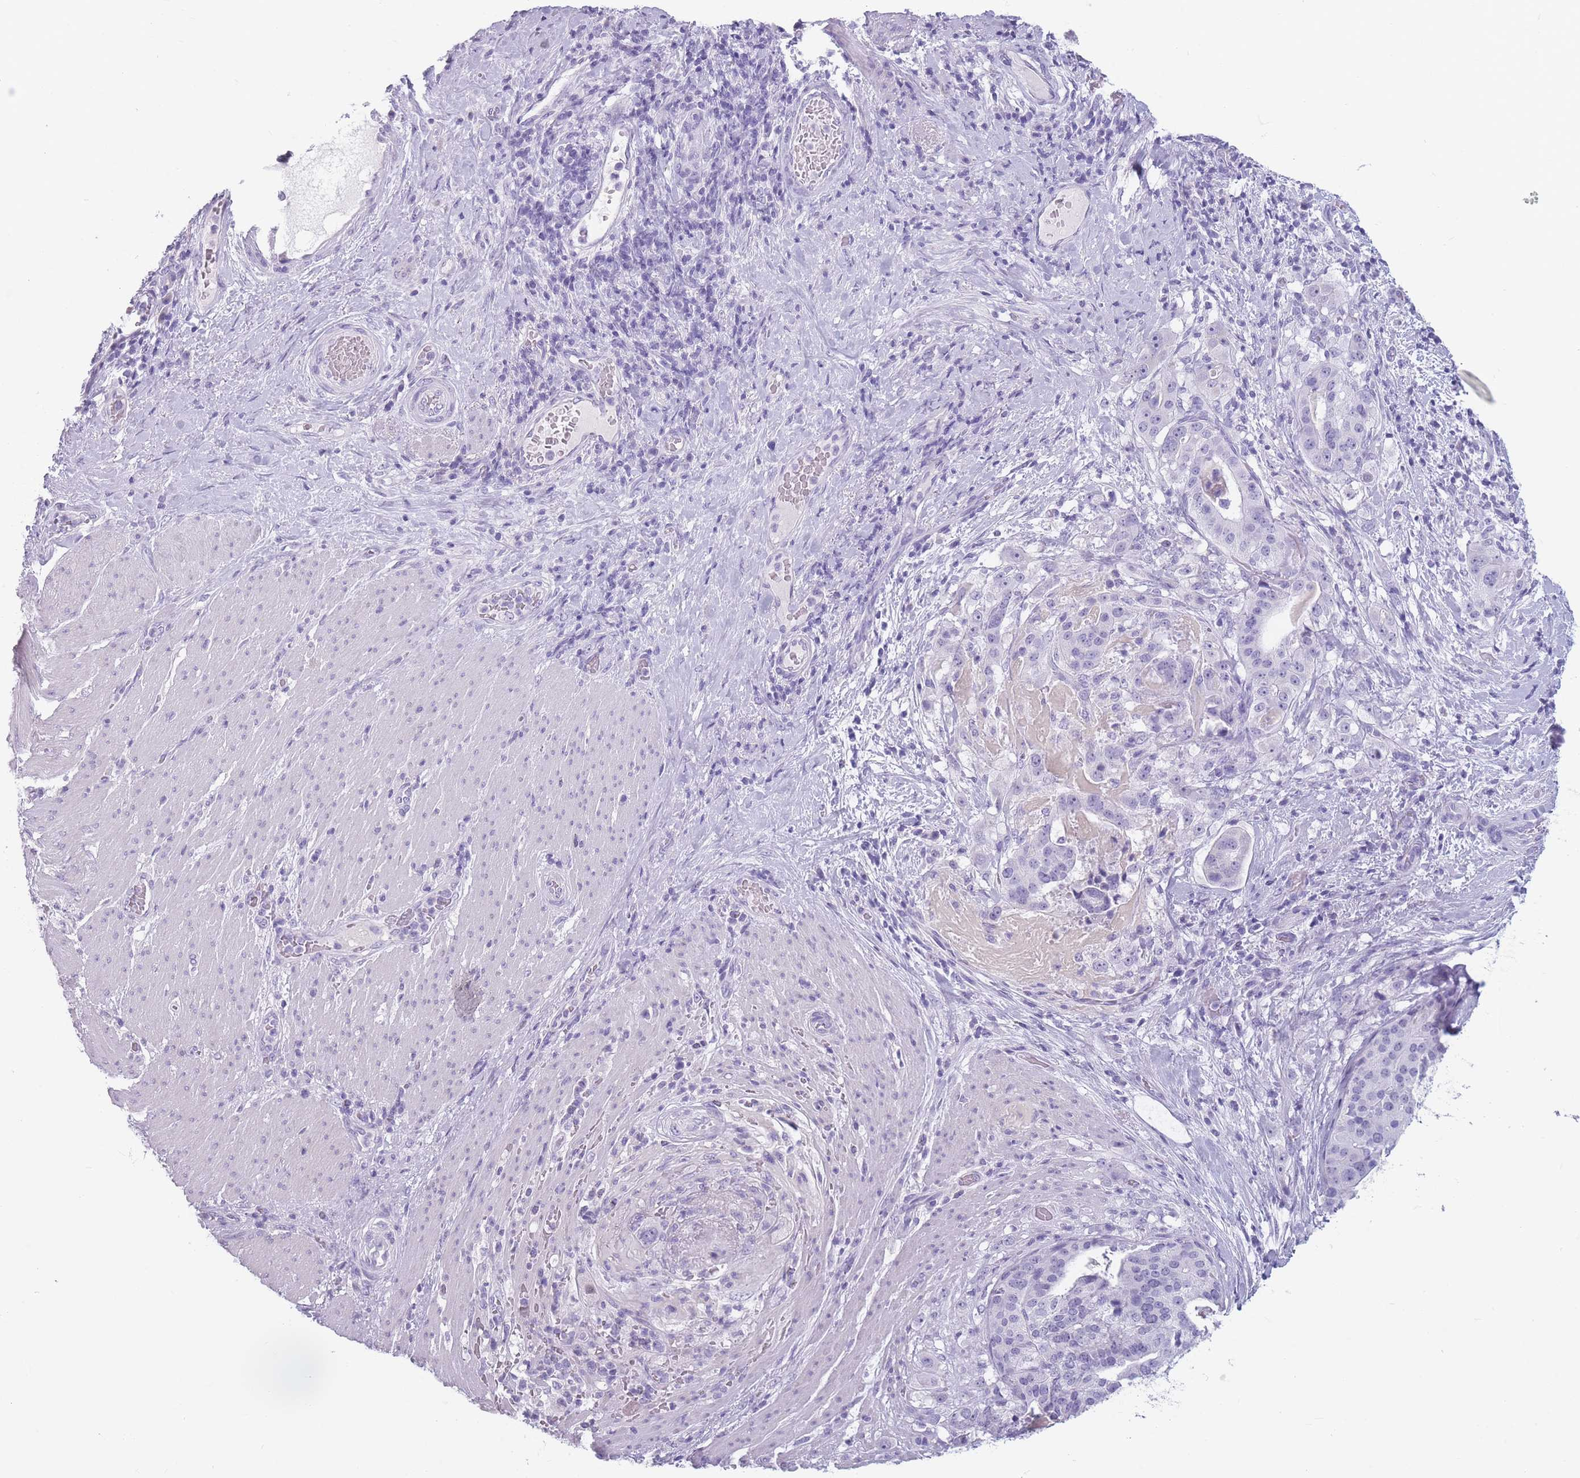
{"staining": {"intensity": "negative", "quantity": "none", "location": "none"}, "tissue": "stomach cancer", "cell_type": "Tumor cells", "image_type": "cancer", "snomed": [{"axis": "morphology", "description": "Adenocarcinoma, NOS"}, {"axis": "topography", "description": "Stomach"}], "caption": "Image shows no protein staining in tumor cells of stomach cancer tissue. The staining is performed using DAB brown chromogen with nuclei counter-stained in using hematoxylin.", "gene": "CCNO", "patient": {"sex": "male", "age": 48}}